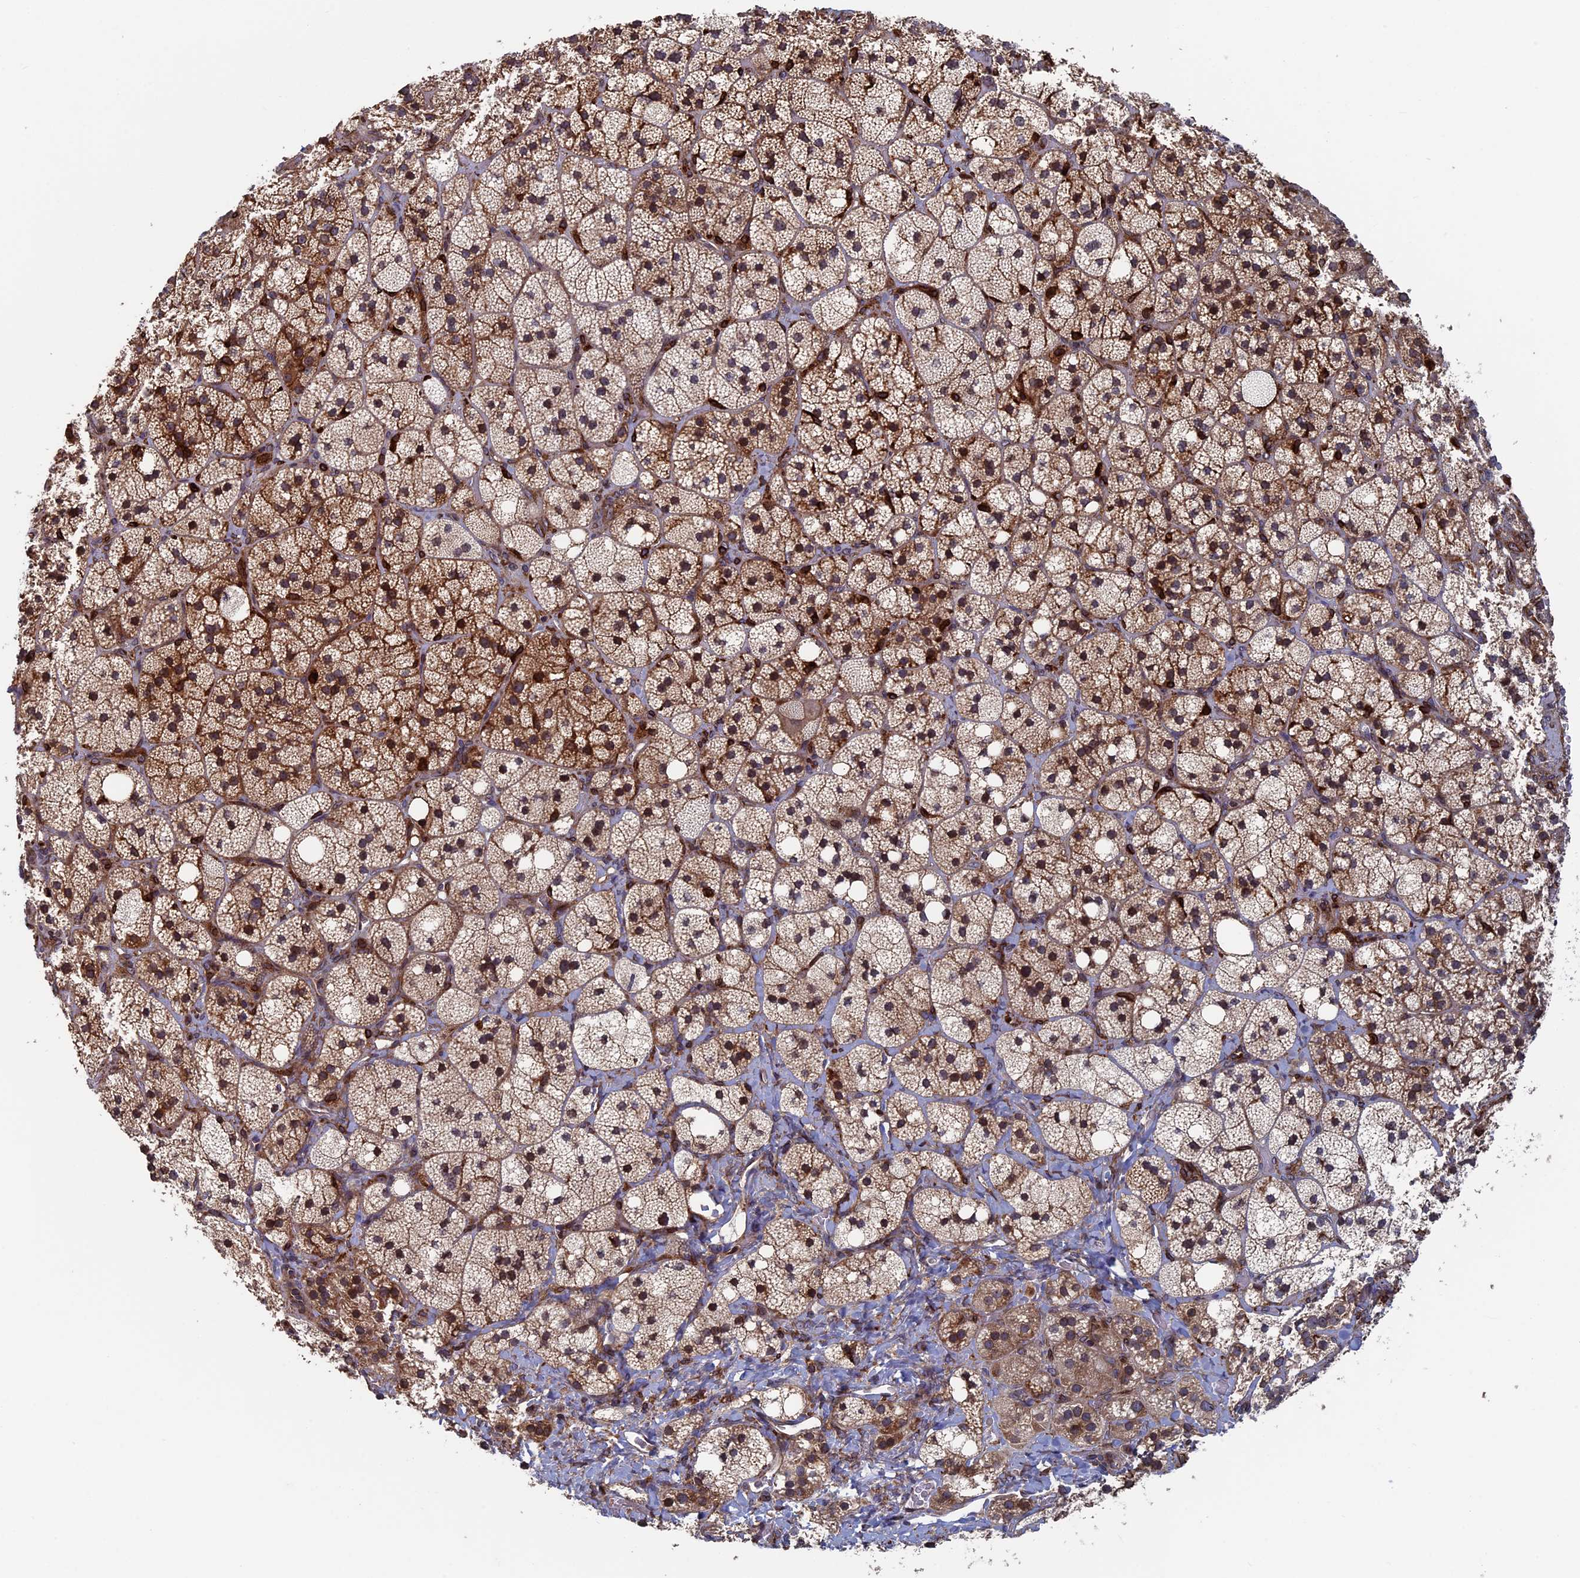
{"staining": {"intensity": "moderate", "quantity": ">75%", "location": "cytoplasmic/membranous"}, "tissue": "adrenal gland", "cell_type": "Glandular cells", "image_type": "normal", "snomed": [{"axis": "morphology", "description": "Normal tissue, NOS"}, {"axis": "topography", "description": "Adrenal gland"}], "caption": "Benign adrenal gland displays moderate cytoplasmic/membranous staining in about >75% of glandular cells, visualized by immunohistochemistry.", "gene": "RPUSD1", "patient": {"sex": "male", "age": 61}}